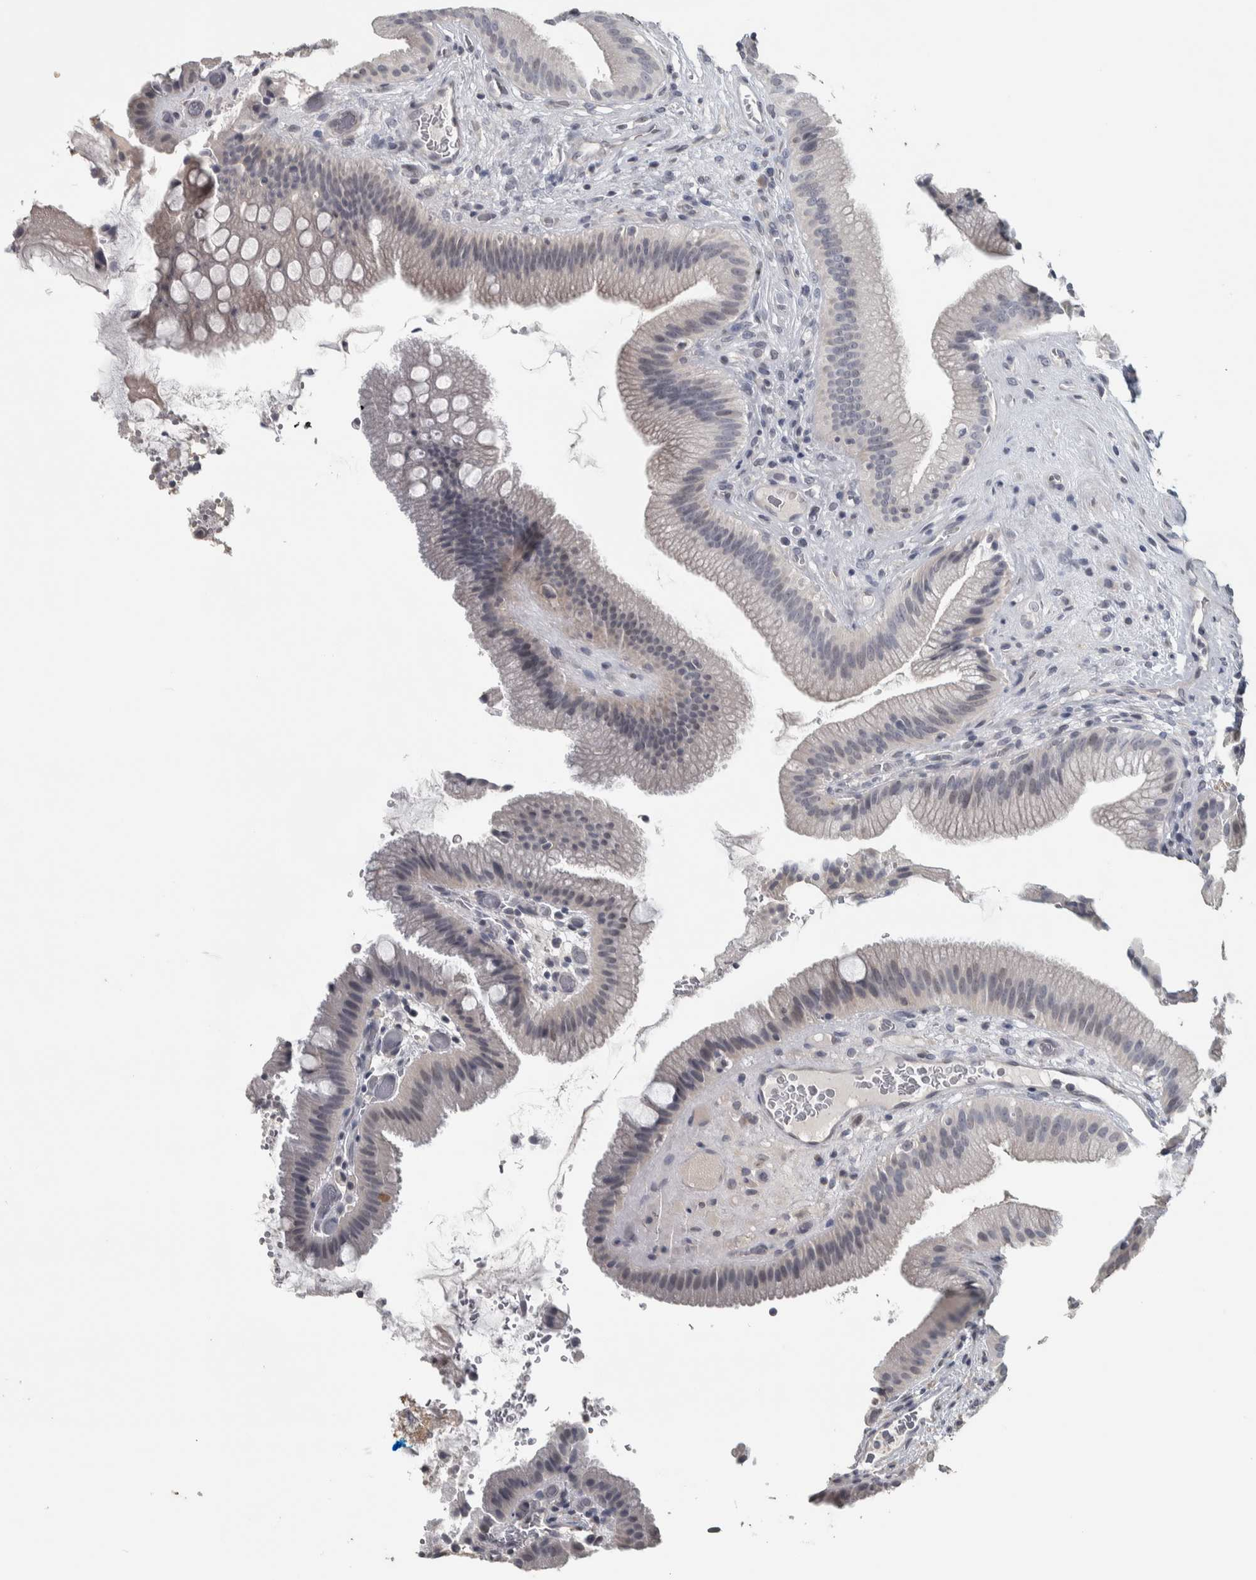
{"staining": {"intensity": "negative", "quantity": "none", "location": "none"}, "tissue": "gallbladder", "cell_type": "Glandular cells", "image_type": "normal", "snomed": [{"axis": "morphology", "description": "Normal tissue, NOS"}, {"axis": "topography", "description": "Gallbladder"}], "caption": "An IHC image of normal gallbladder is shown. There is no staining in glandular cells of gallbladder.", "gene": "NECAB1", "patient": {"sex": "male", "age": 49}}